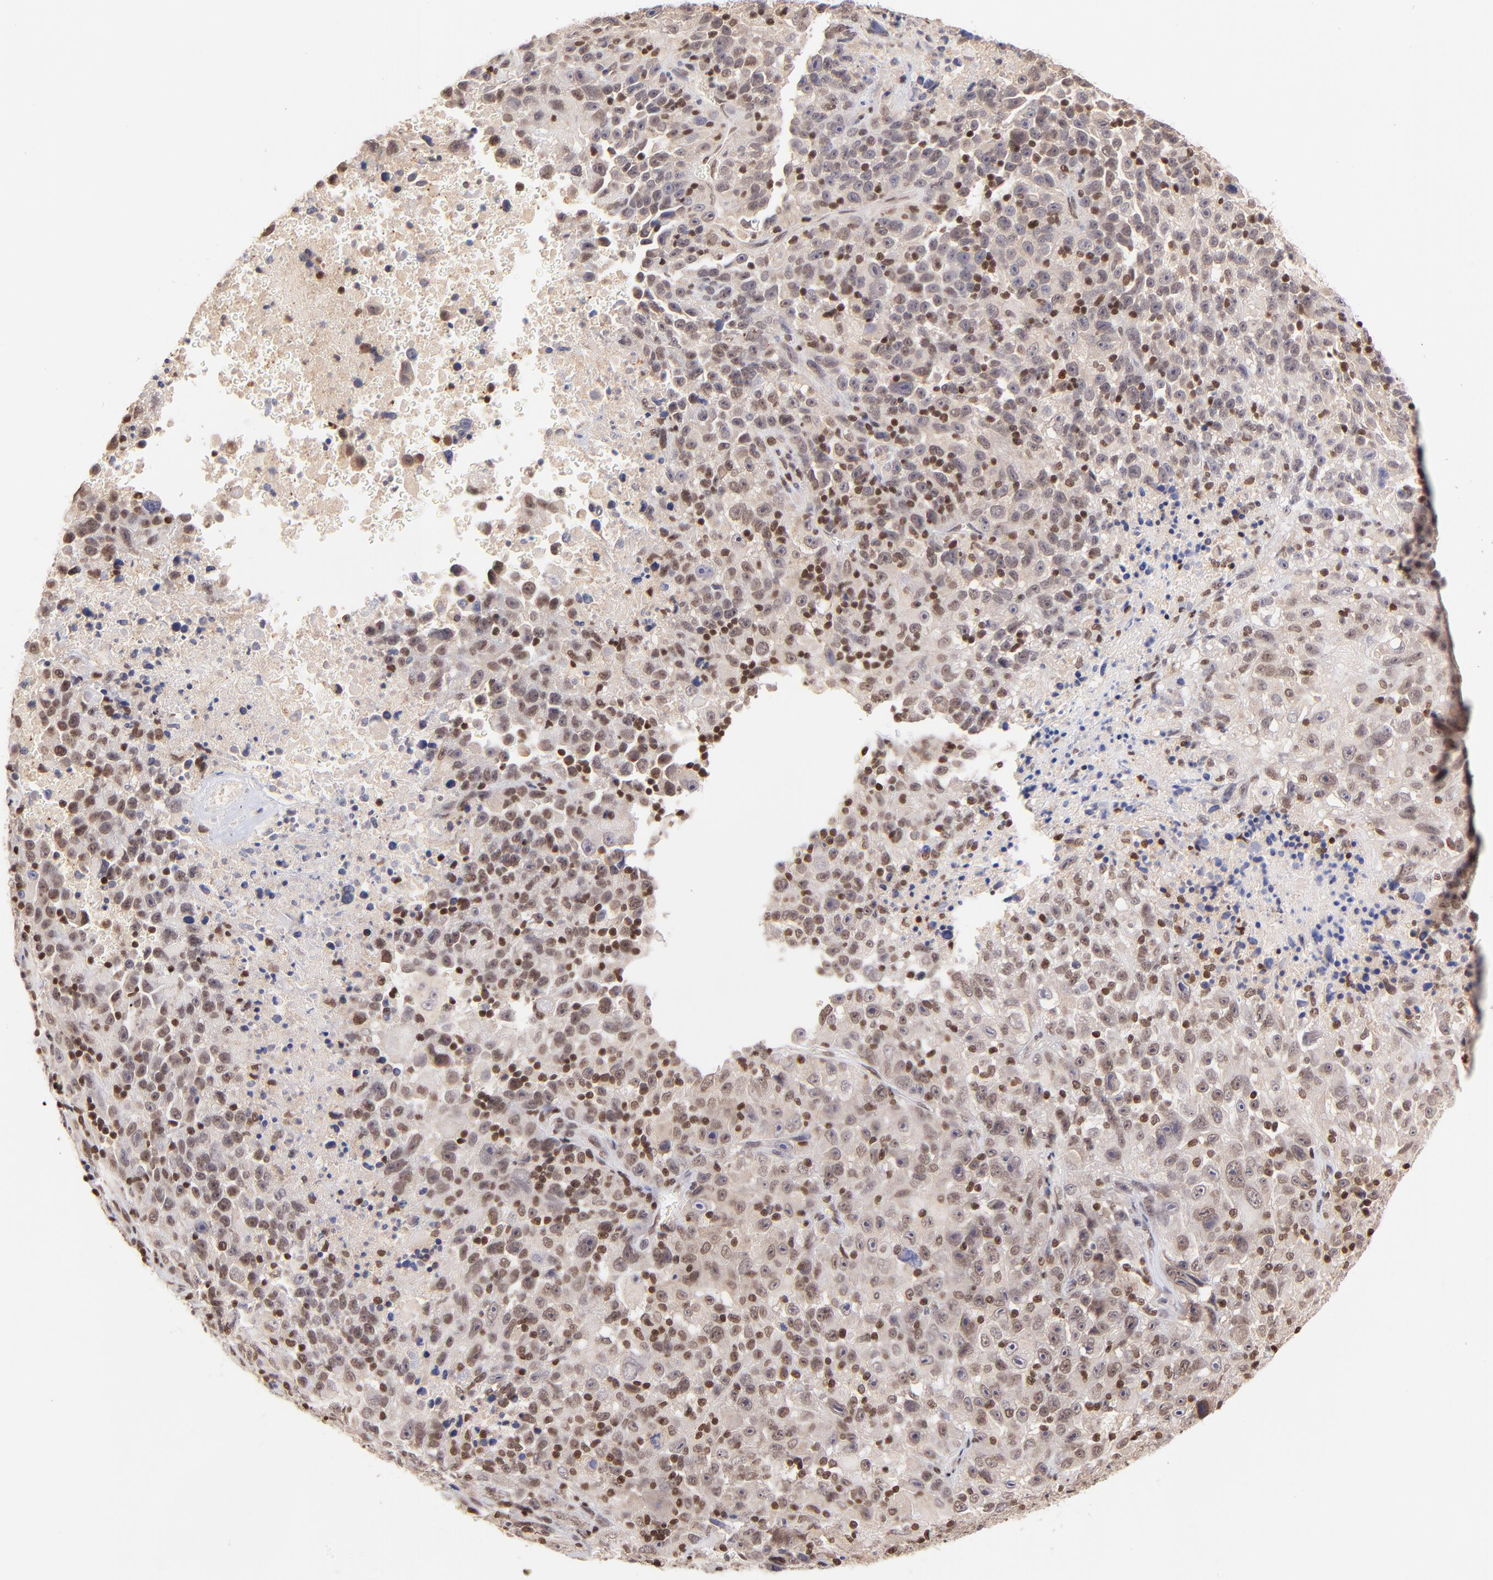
{"staining": {"intensity": "moderate", "quantity": ">75%", "location": "cytoplasmic/membranous,nuclear"}, "tissue": "melanoma", "cell_type": "Tumor cells", "image_type": "cancer", "snomed": [{"axis": "morphology", "description": "Malignant melanoma, Metastatic site"}, {"axis": "topography", "description": "Cerebral cortex"}], "caption": "DAB (3,3'-diaminobenzidine) immunohistochemical staining of melanoma exhibits moderate cytoplasmic/membranous and nuclear protein positivity in about >75% of tumor cells.", "gene": "WDR25", "patient": {"sex": "female", "age": 52}}